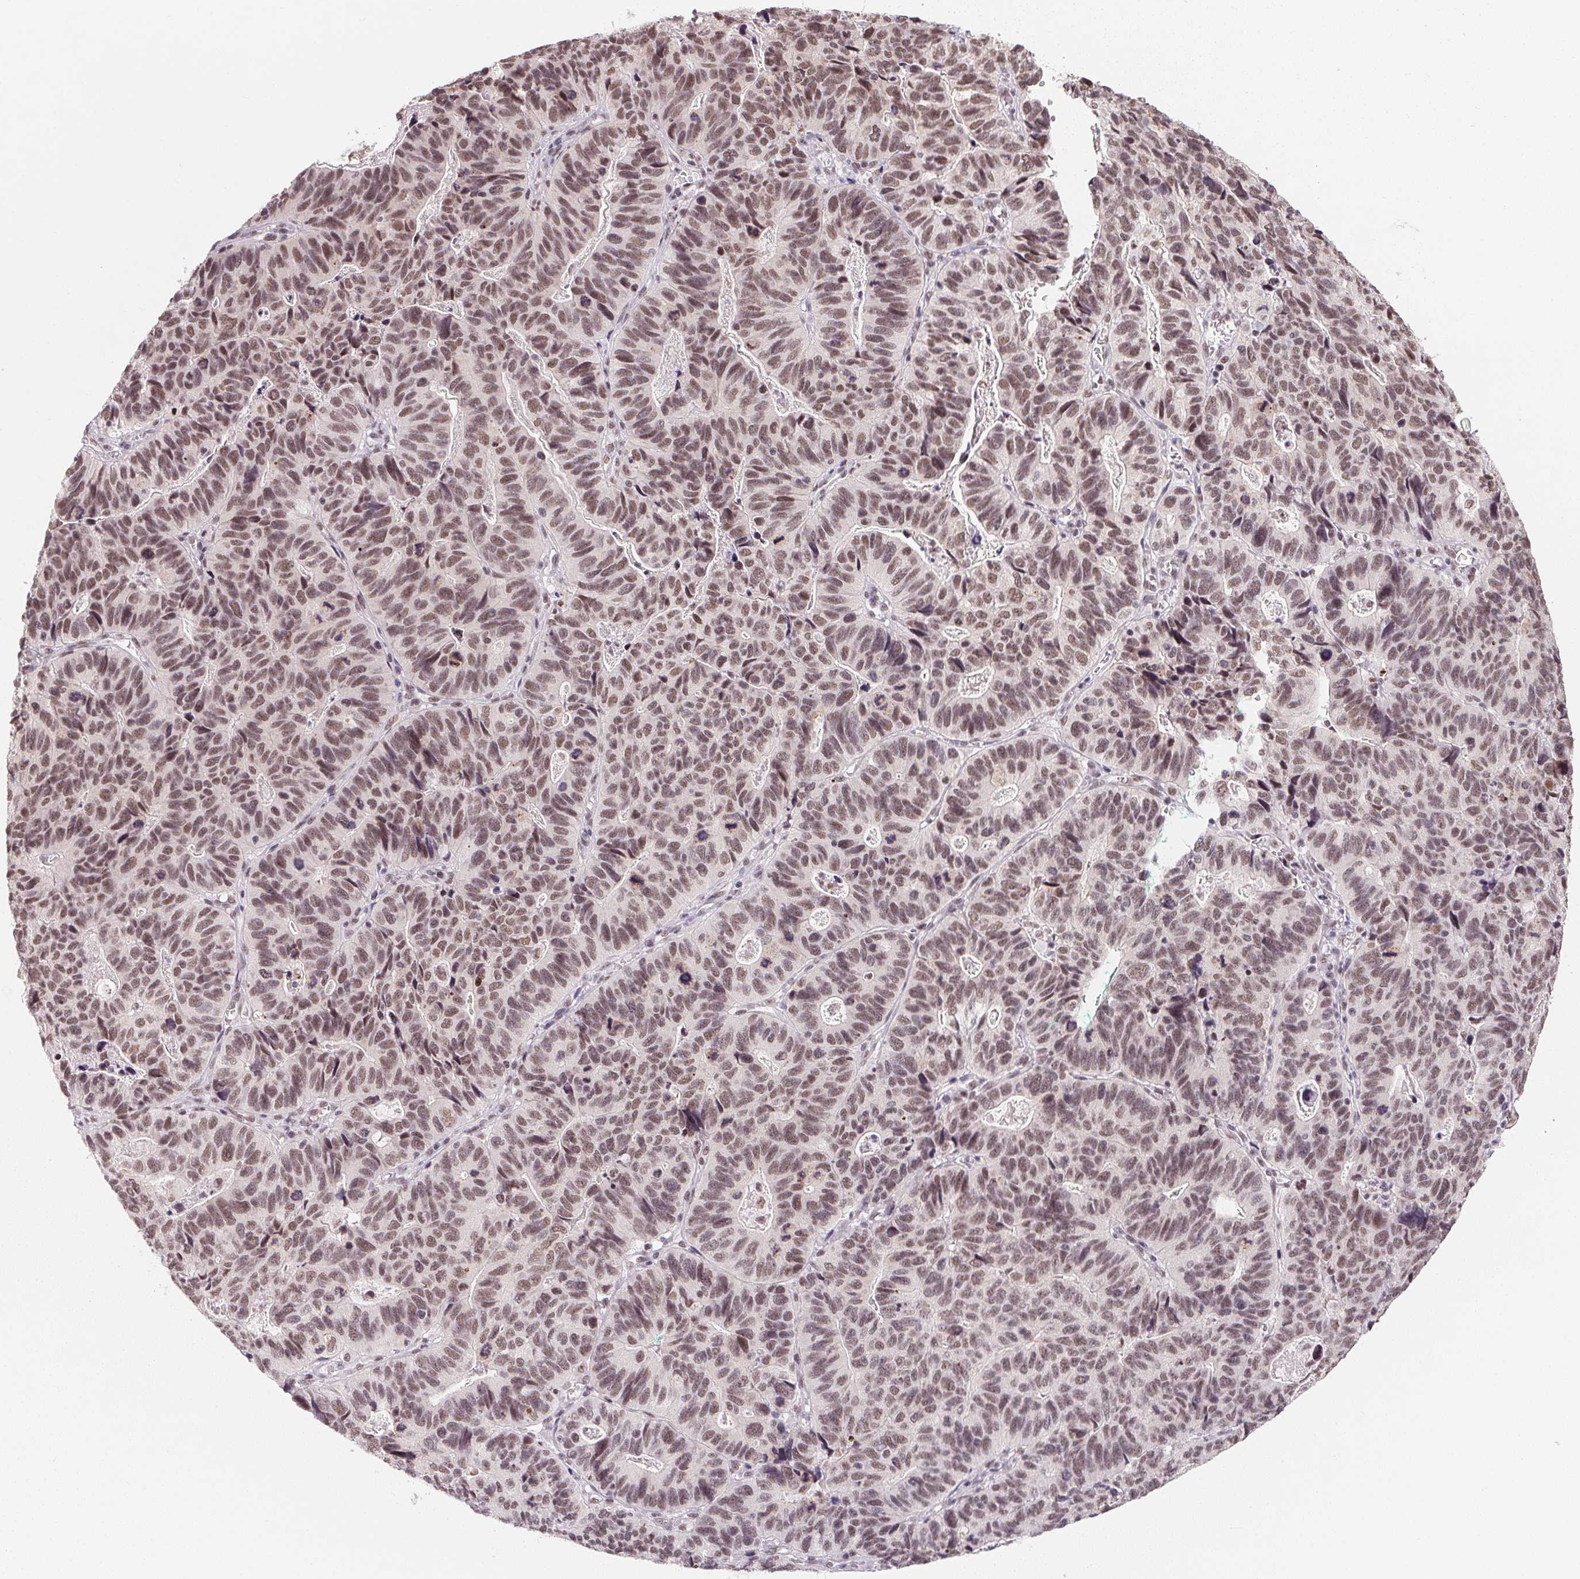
{"staining": {"intensity": "moderate", "quantity": ">75%", "location": "nuclear"}, "tissue": "stomach cancer", "cell_type": "Tumor cells", "image_type": "cancer", "snomed": [{"axis": "morphology", "description": "Adenocarcinoma, NOS"}, {"axis": "topography", "description": "Stomach, upper"}], "caption": "A histopathology image of human stomach cancer (adenocarcinoma) stained for a protein exhibits moderate nuclear brown staining in tumor cells.", "gene": "SRSF7", "patient": {"sex": "female", "age": 67}}